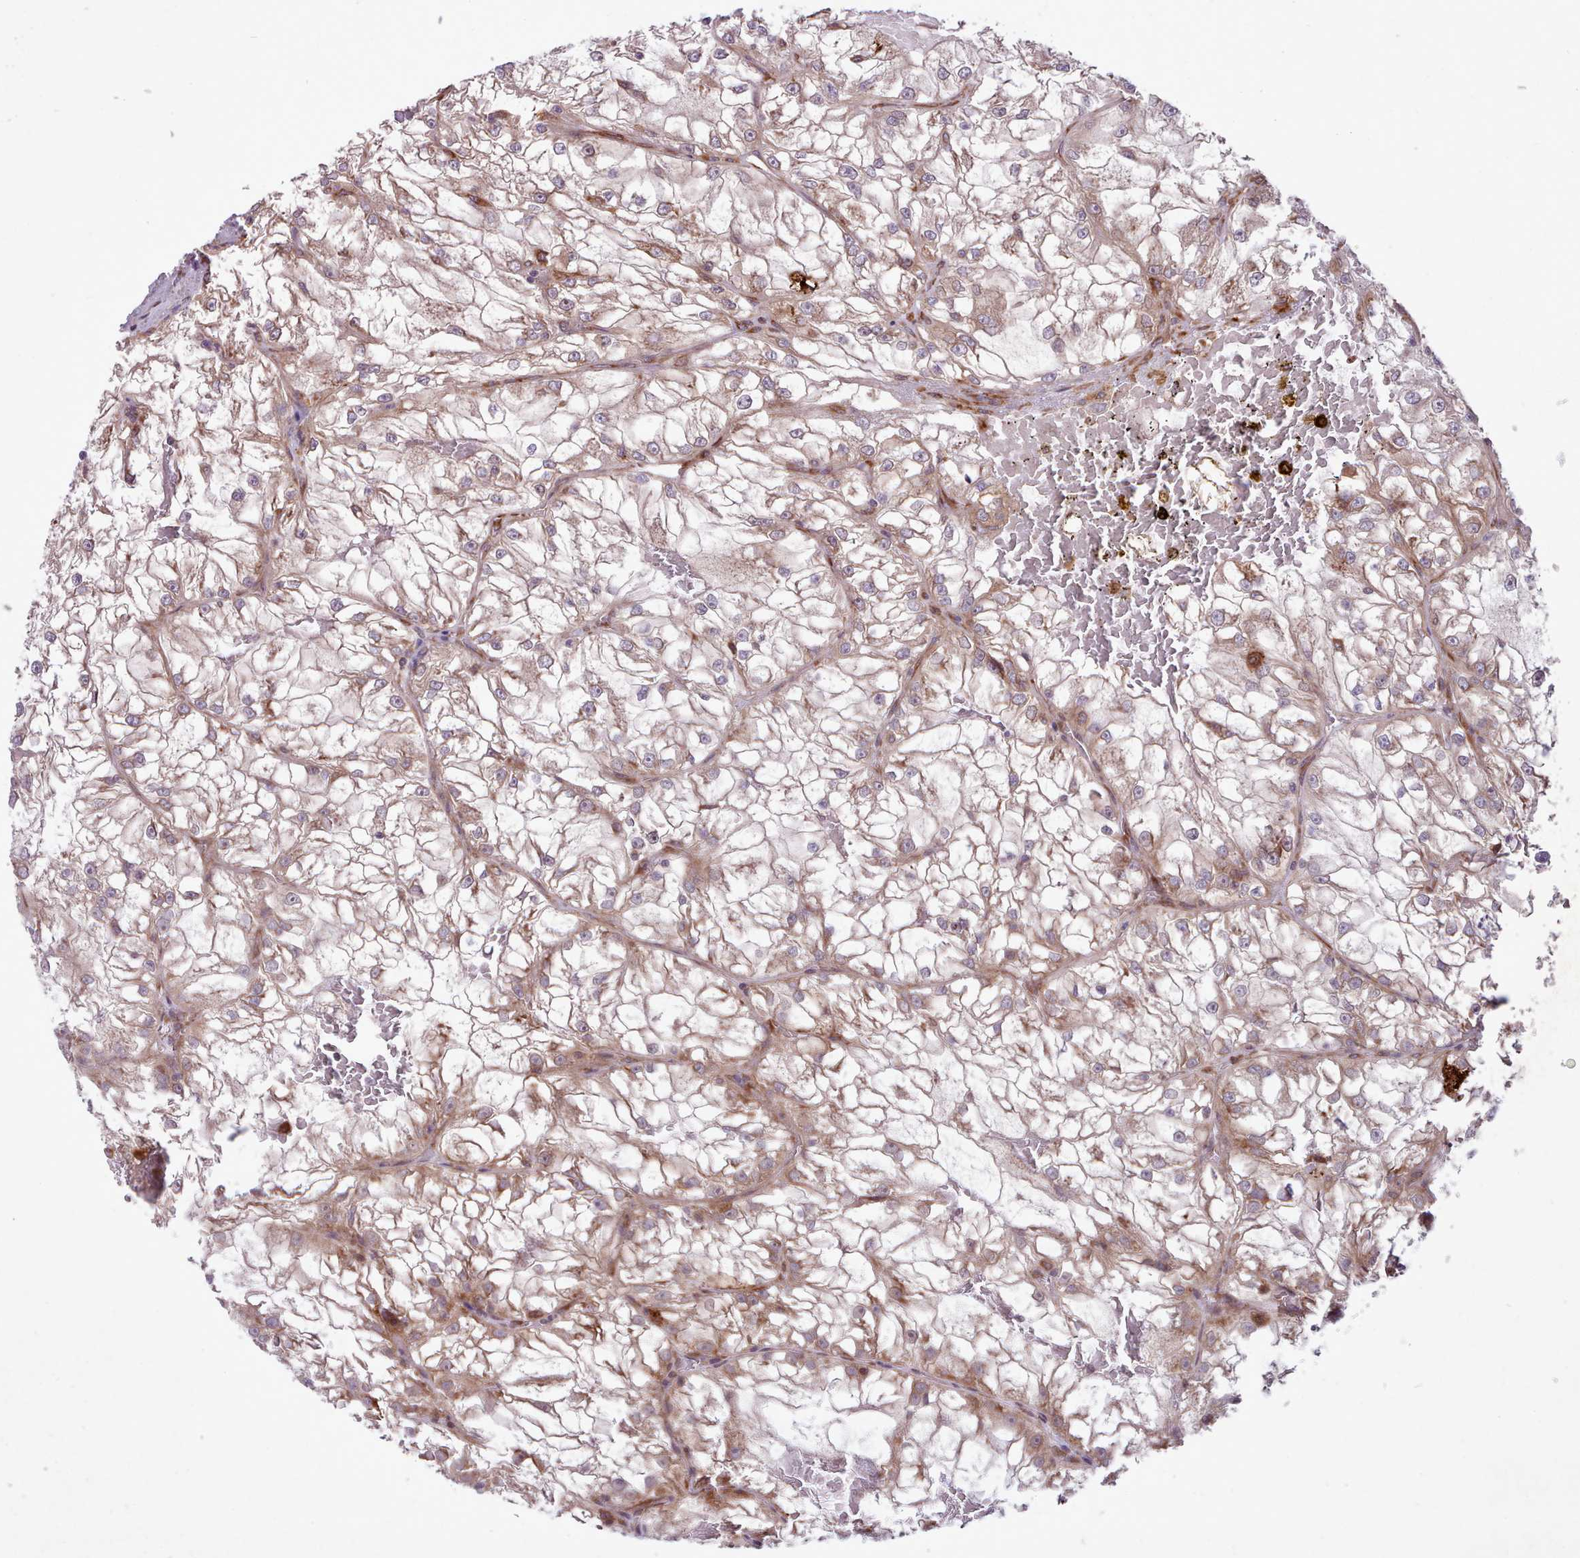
{"staining": {"intensity": "negative", "quantity": "none", "location": "none"}, "tissue": "renal cancer", "cell_type": "Tumor cells", "image_type": "cancer", "snomed": [{"axis": "morphology", "description": "Adenocarcinoma, NOS"}, {"axis": "topography", "description": "Kidney"}], "caption": "Immunohistochemistry micrograph of neoplastic tissue: renal adenocarcinoma stained with DAB shows no significant protein staining in tumor cells.", "gene": "TTLL3", "patient": {"sex": "female", "age": 72}}